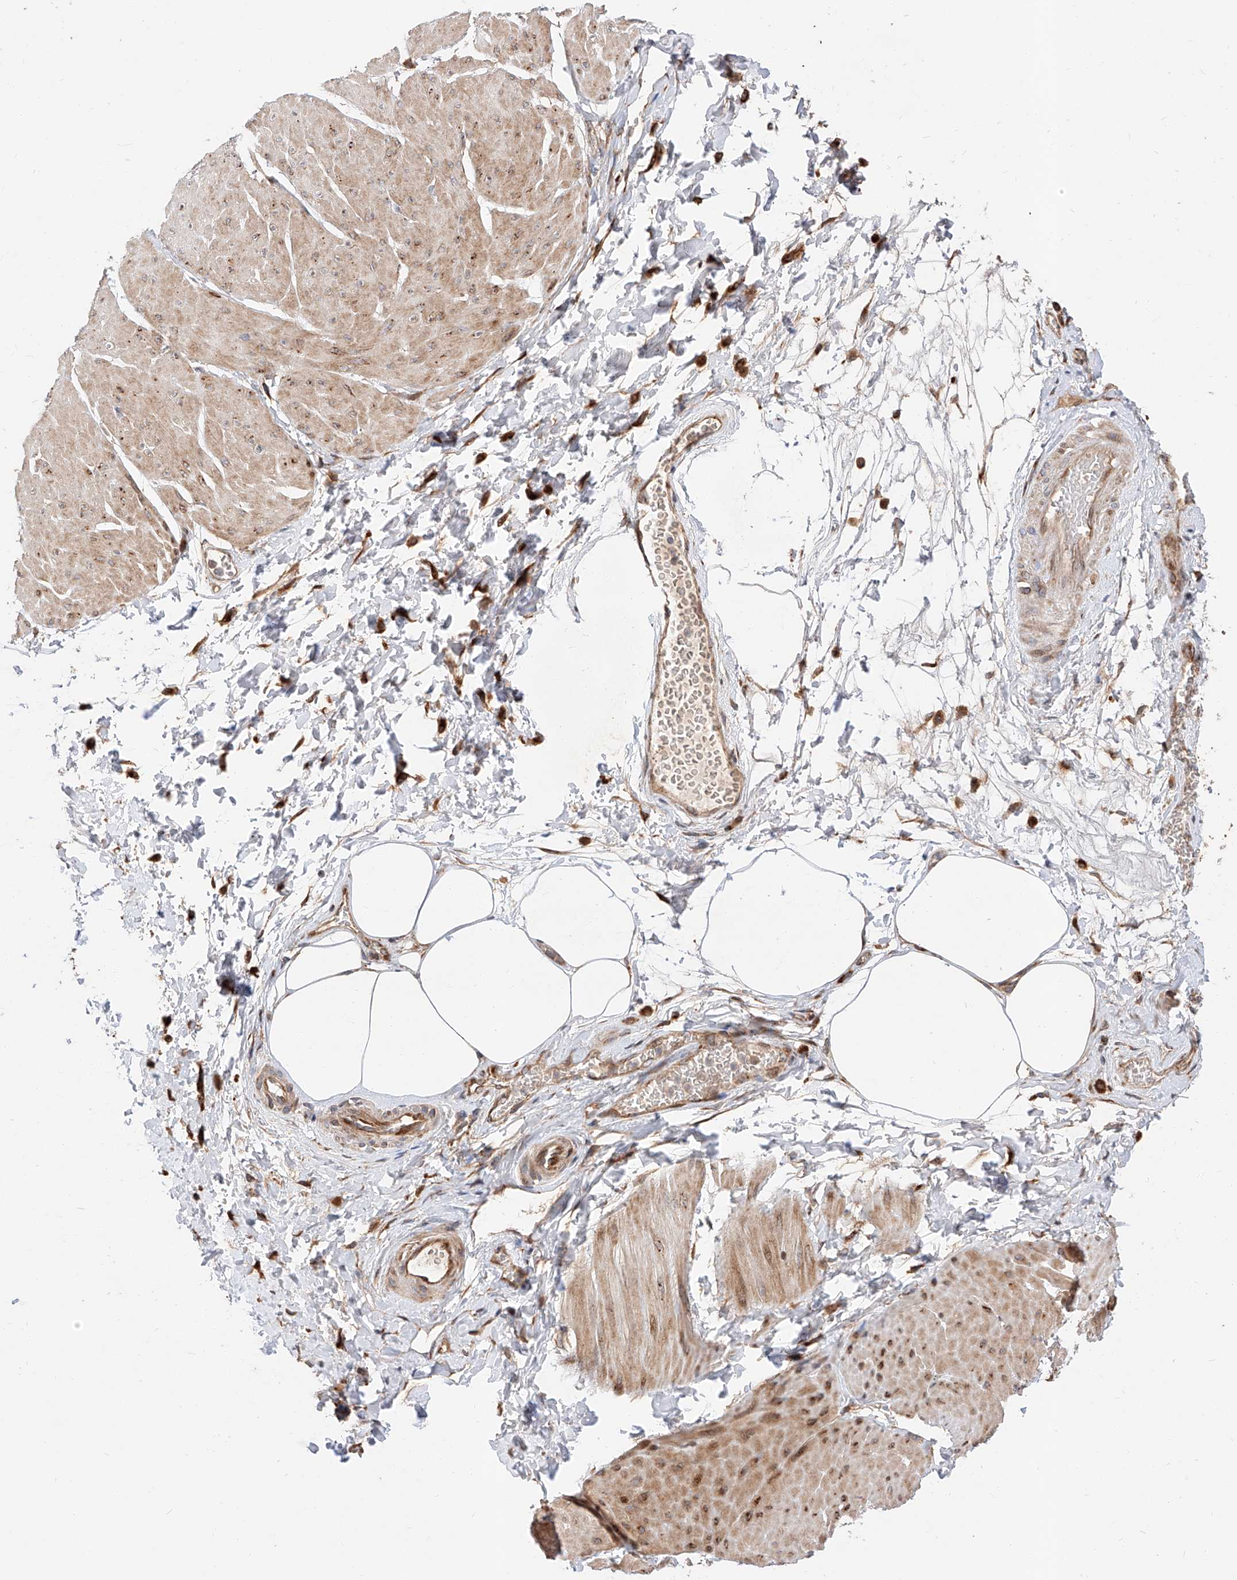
{"staining": {"intensity": "weak", "quantity": ">75%", "location": "cytoplasmic/membranous"}, "tissue": "smooth muscle", "cell_type": "Smooth muscle cells", "image_type": "normal", "snomed": [{"axis": "morphology", "description": "Urothelial carcinoma, High grade"}, {"axis": "topography", "description": "Urinary bladder"}], "caption": "Immunohistochemistry (IHC) (DAB) staining of unremarkable human smooth muscle exhibits weak cytoplasmic/membranous protein staining in approximately >75% of smooth muscle cells.", "gene": "DIRAS3", "patient": {"sex": "male", "age": 46}}